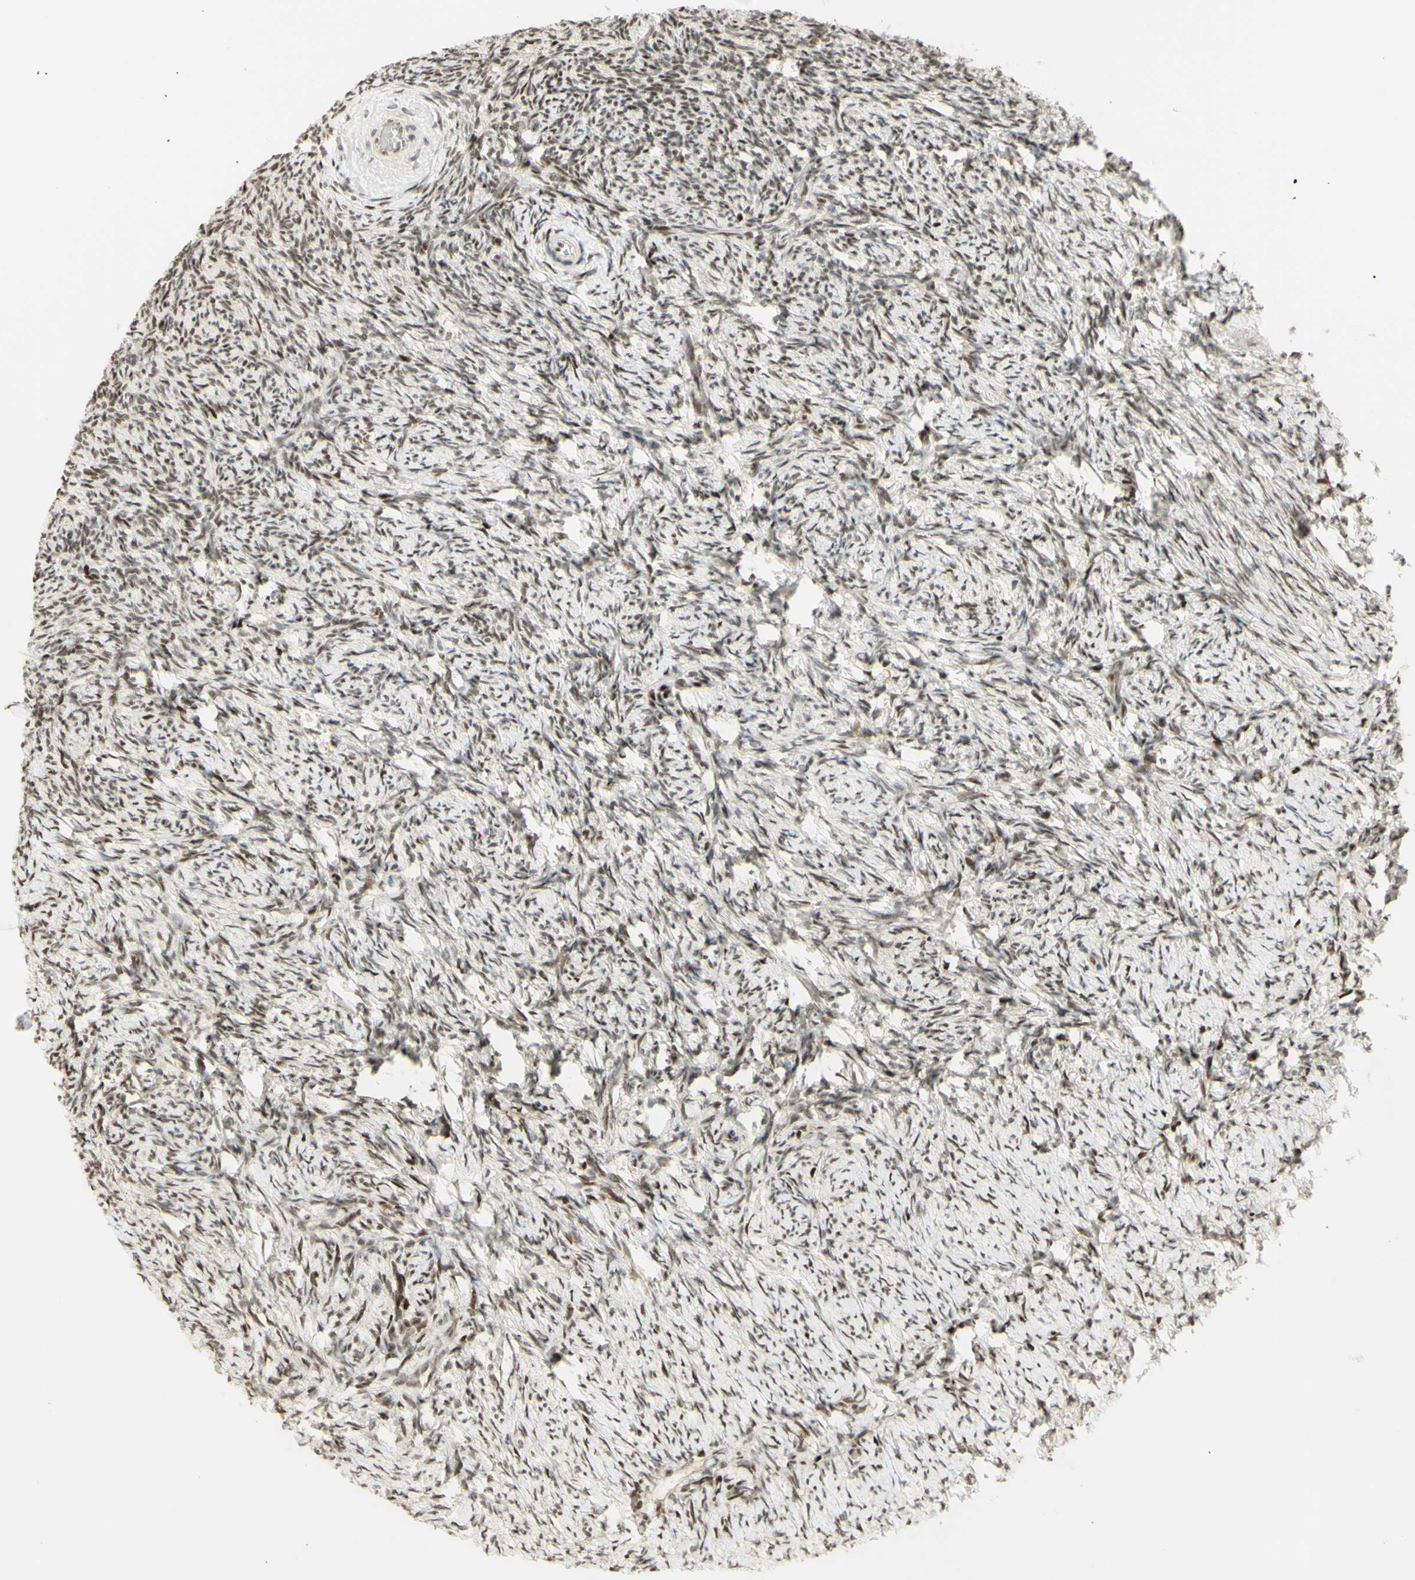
{"staining": {"intensity": "strong", "quantity": ">75%", "location": "nuclear"}, "tissue": "ovary", "cell_type": "Follicle cells", "image_type": "normal", "snomed": [{"axis": "morphology", "description": "Normal tissue, NOS"}, {"axis": "topography", "description": "Ovary"}], "caption": "Immunohistochemical staining of normal human ovary demonstrates strong nuclear protein staining in approximately >75% of follicle cells.", "gene": "CDKL5", "patient": {"sex": "female", "age": 60}}